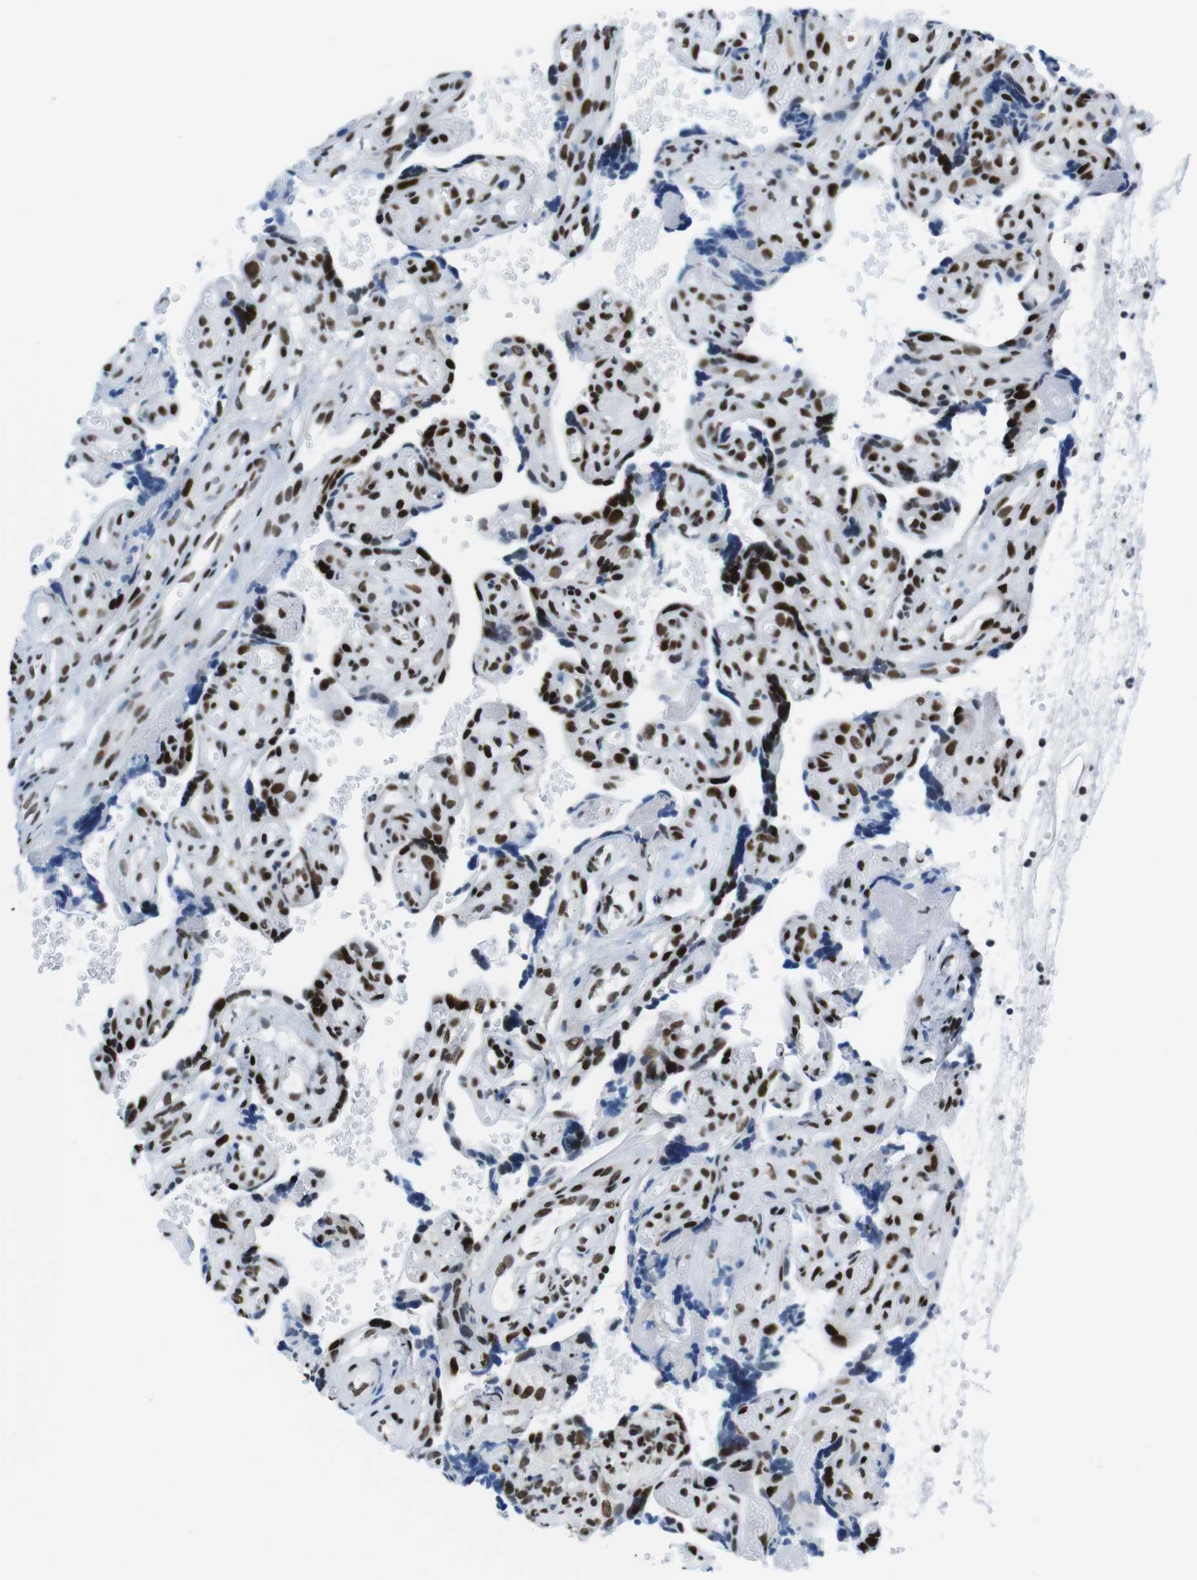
{"staining": {"intensity": "strong", "quantity": ">75%", "location": "nuclear"}, "tissue": "placenta", "cell_type": "Decidual cells", "image_type": "normal", "snomed": [{"axis": "morphology", "description": "Normal tissue, NOS"}, {"axis": "topography", "description": "Placenta"}], "caption": "Protein staining of normal placenta demonstrates strong nuclear positivity in approximately >75% of decidual cells.", "gene": "CITED2", "patient": {"sex": "female", "age": 30}}